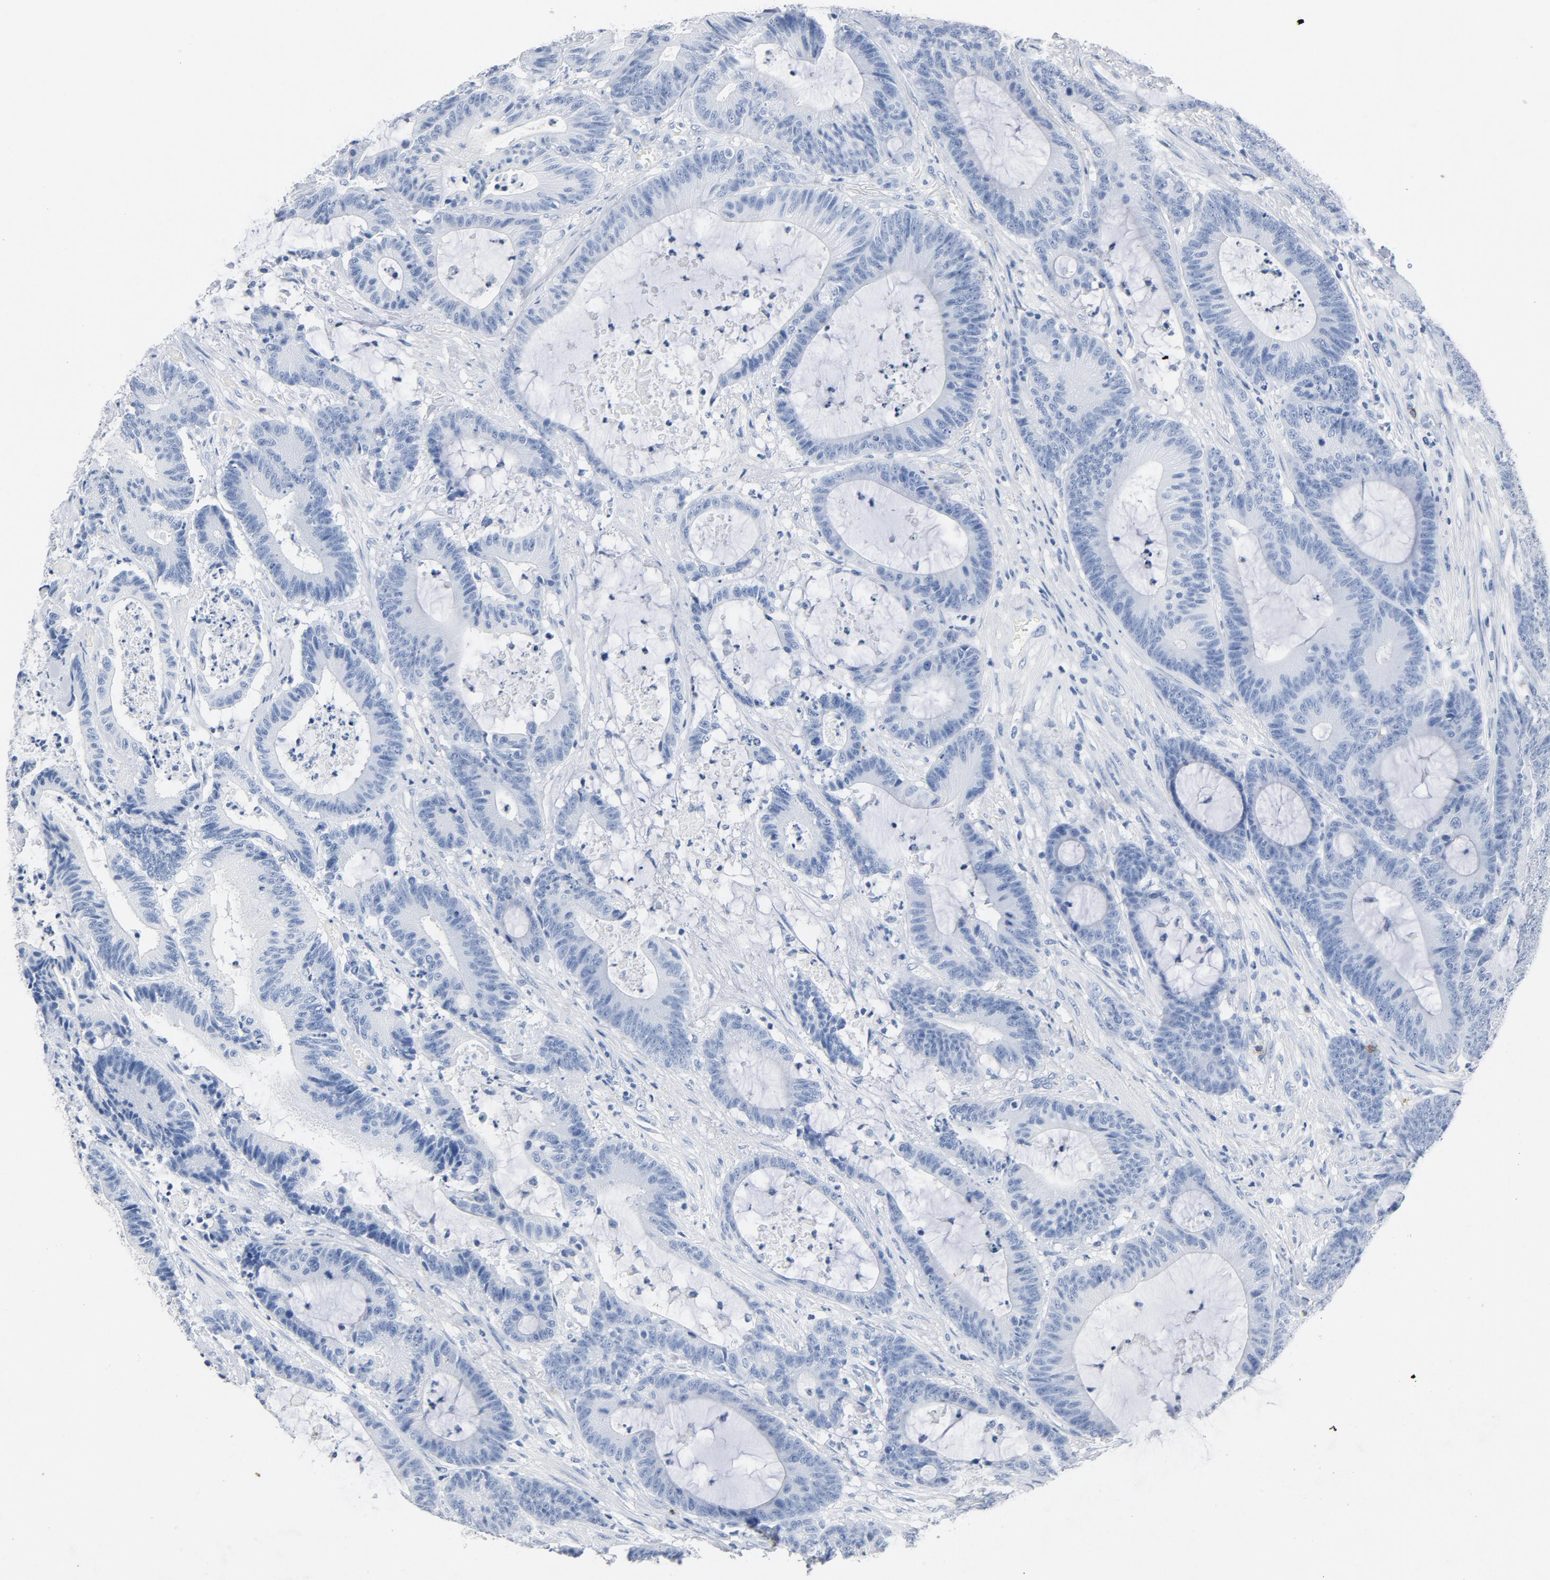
{"staining": {"intensity": "negative", "quantity": "none", "location": "none"}, "tissue": "colorectal cancer", "cell_type": "Tumor cells", "image_type": "cancer", "snomed": [{"axis": "morphology", "description": "Adenocarcinoma, NOS"}, {"axis": "topography", "description": "Colon"}], "caption": "An image of adenocarcinoma (colorectal) stained for a protein shows no brown staining in tumor cells.", "gene": "PTPRB", "patient": {"sex": "female", "age": 84}}